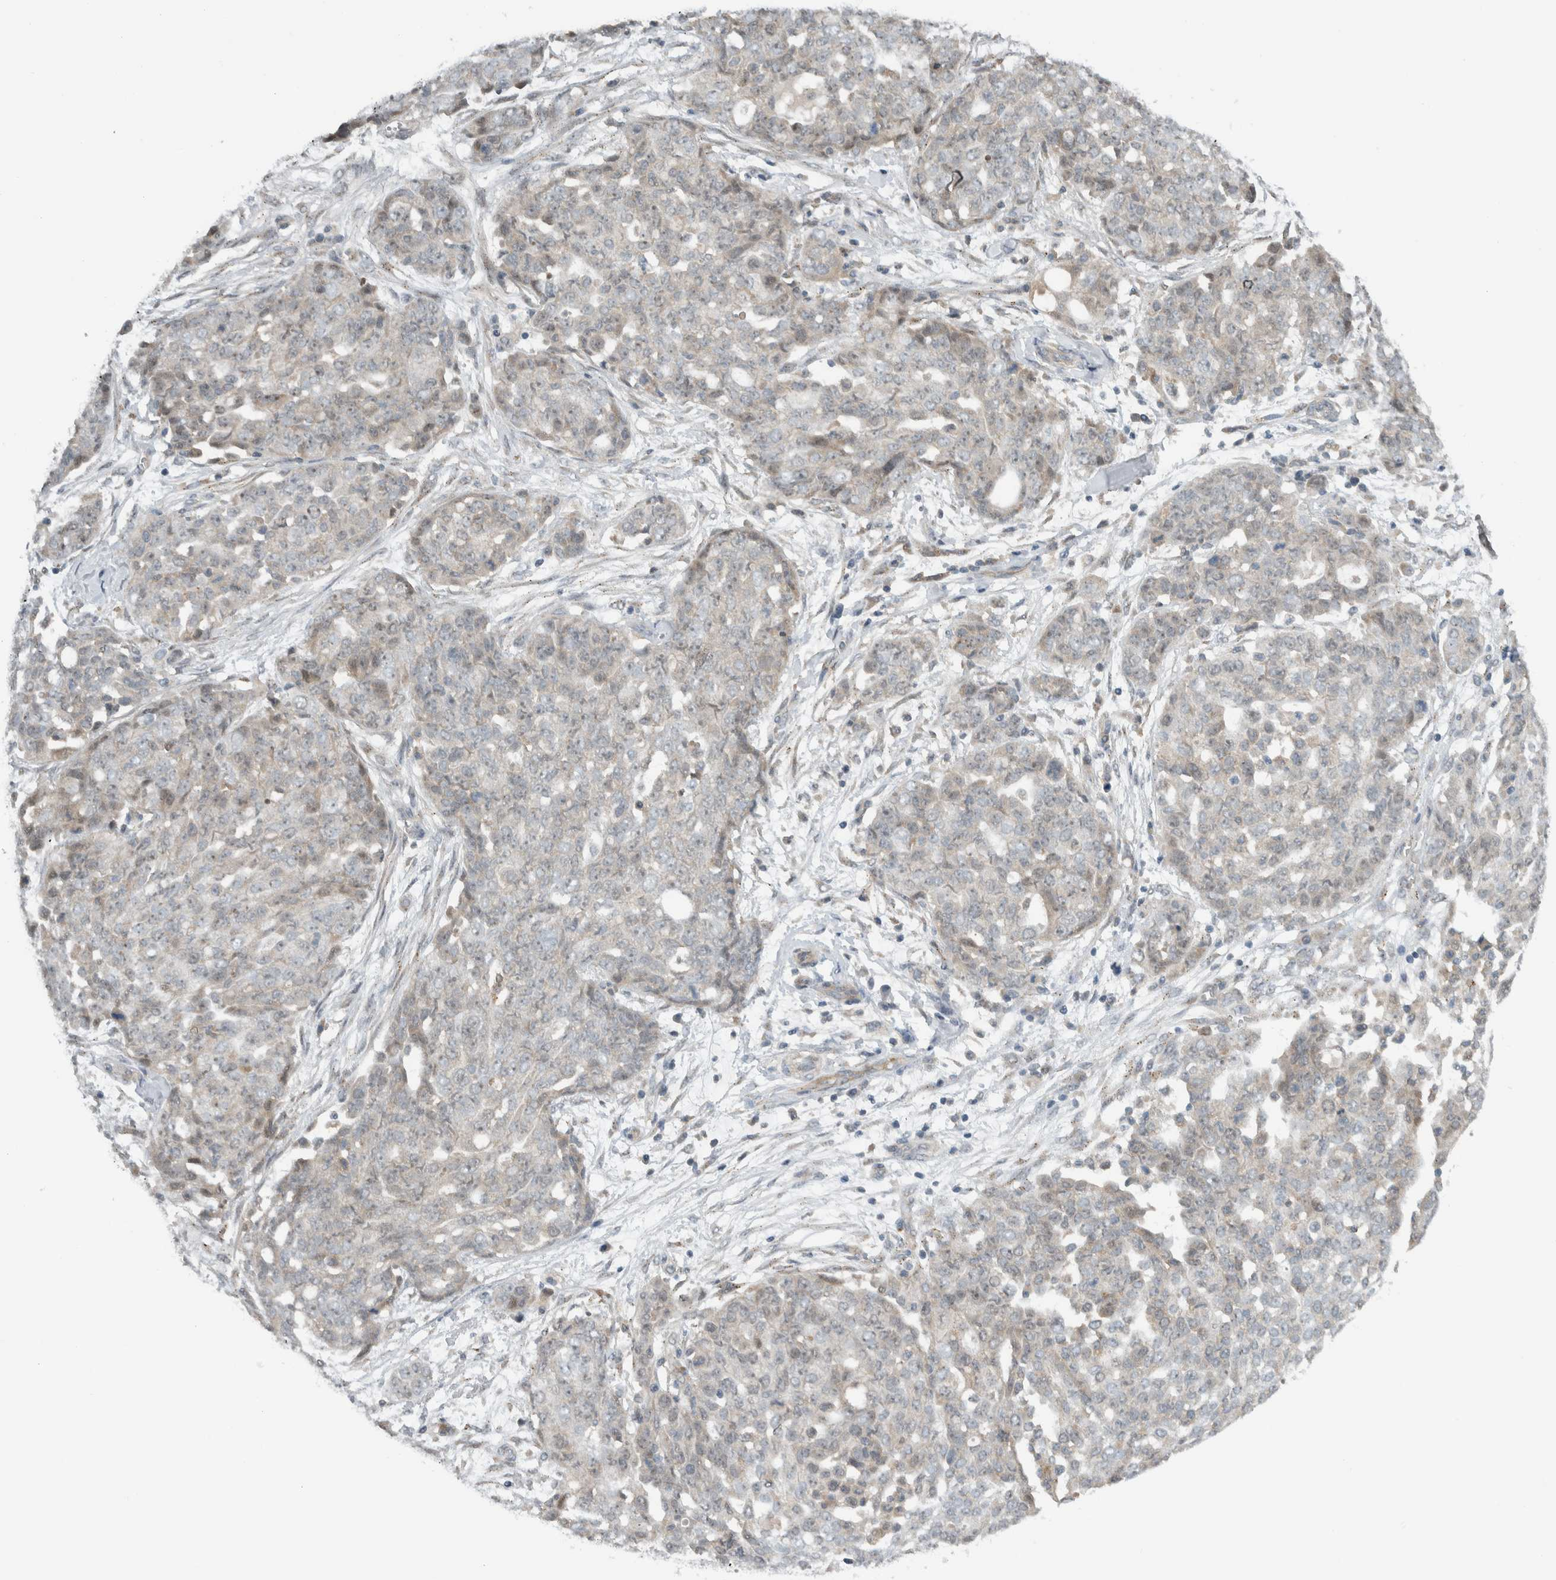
{"staining": {"intensity": "weak", "quantity": "25%-75%", "location": "nuclear"}, "tissue": "ovarian cancer", "cell_type": "Tumor cells", "image_type": "cancer", "snomed": [{"axis": "morphology", "description": "Cystadenocarcinoma, serous, NOS"}, {"axis": "topography", "description": "Soft tissue"}, {"axis": "topography", "description": "Ovary"}], "caption": "Serous cystadenocarcinoma (ovarian) stained for a protein displays weak nuclear positivity in tumor cells. The staining was performed using DAB (3,3'-diaminobenzidine), with brown indicating positive protein expression. Nuclei are stained blue with hematoxylin.", "gene": "MPRIP", "patient": {"sex": "female", "age": 57}}